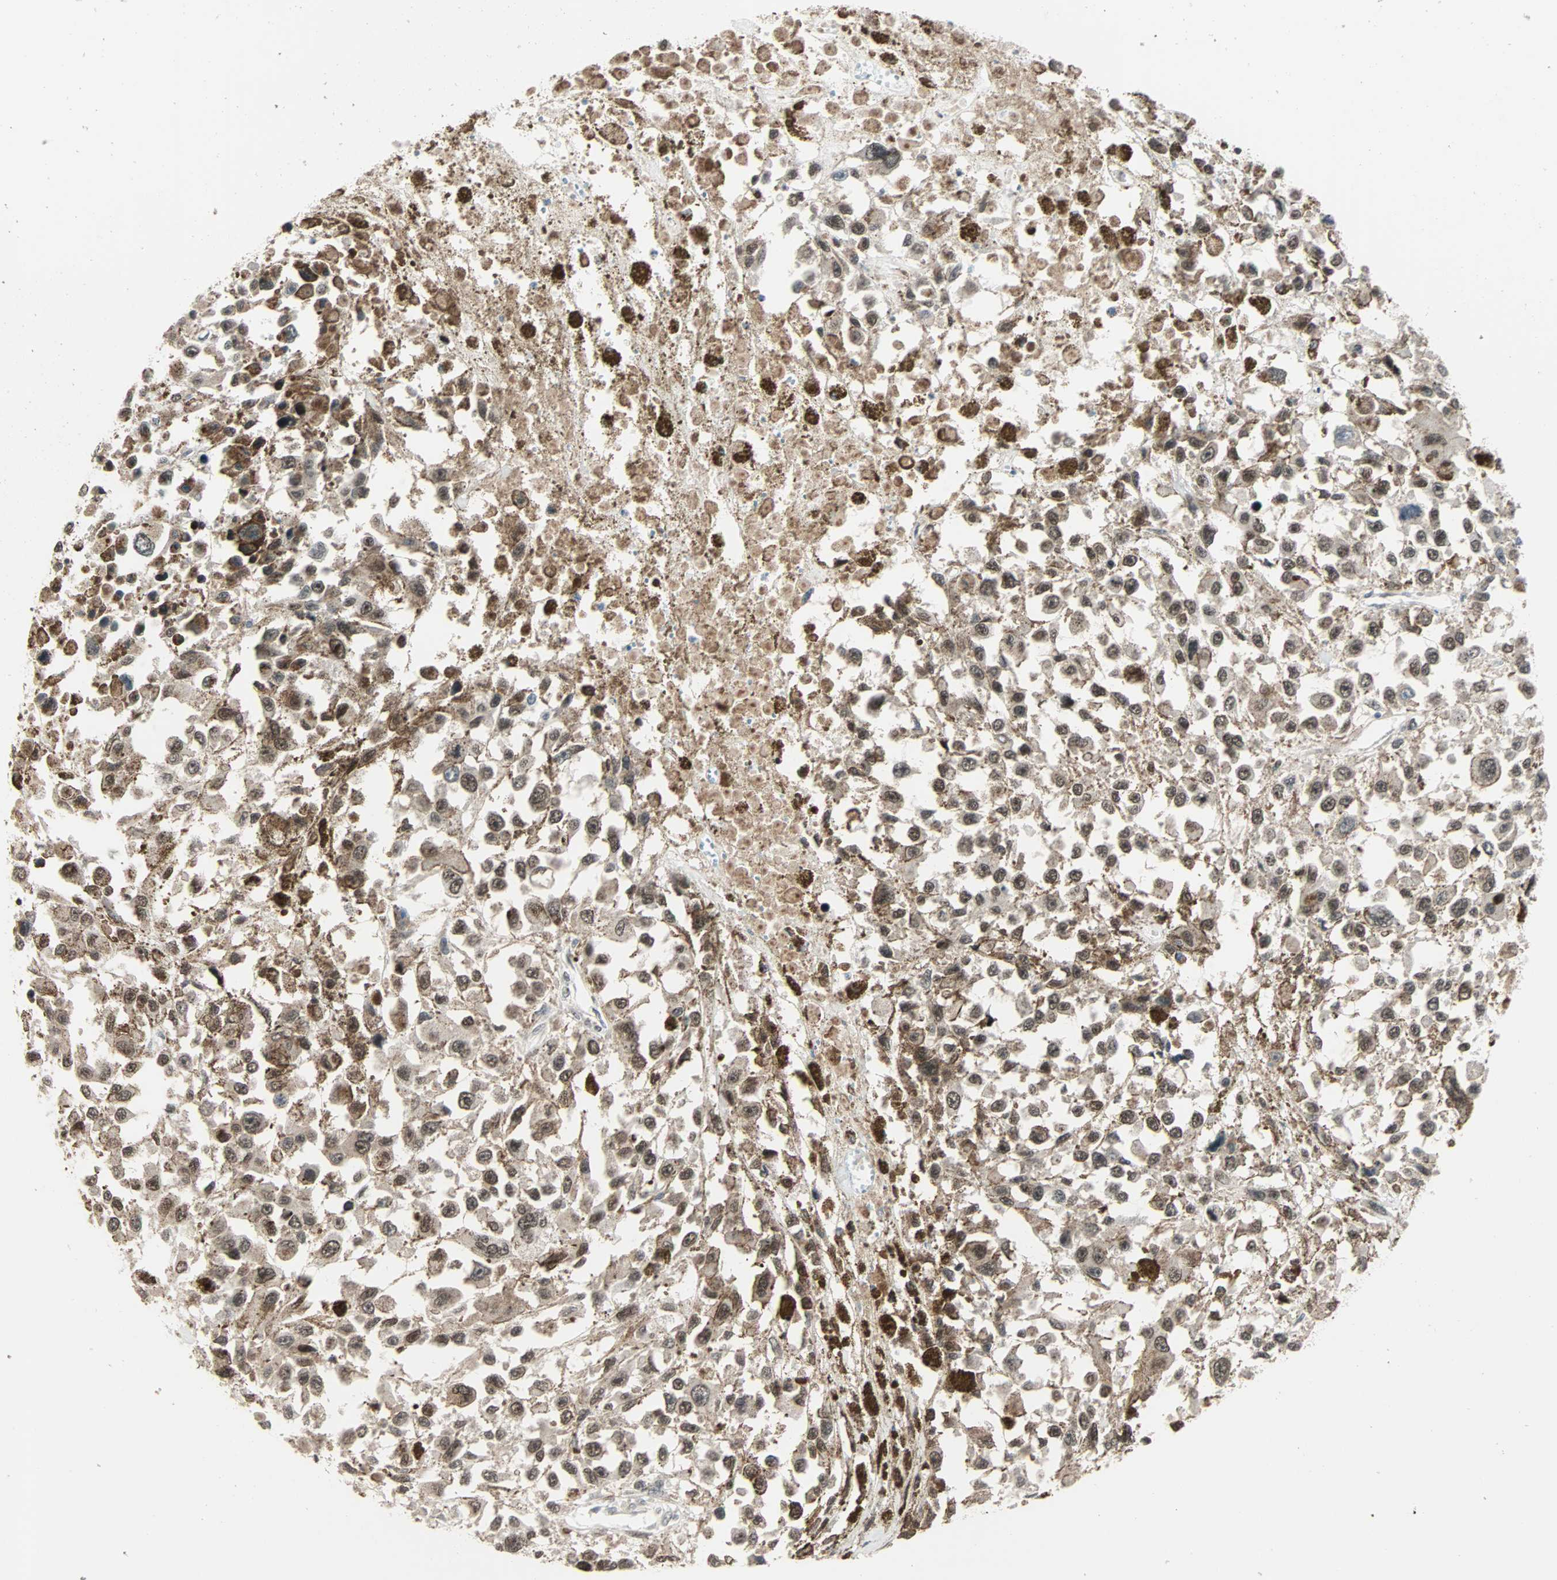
{"staining": {"intensity": "moderate", "quantity": ">75%", "location": "nuclear"}, "tissue": "melanoma", "cell_type": "Tumor cells", "image_type": "cancer", "snomed": [{"axis": "morphology", "description": "Malignant melanoma, Metastatic site"}, {"axis": "topography", "description": "Lymph node"}], "caption": "A medium amount of moderate nuclear positivity is seen in approximately >75% of tumor cells in melanoma tissue. The staining is performed using DAB (3,3'-diaminobenzidine) brown chromogen to label protein expression. The nuclei are counter-stained blue using hematoxylin.", "gene": "CBX4", "patient": {"sex": "male", "age": 59}}